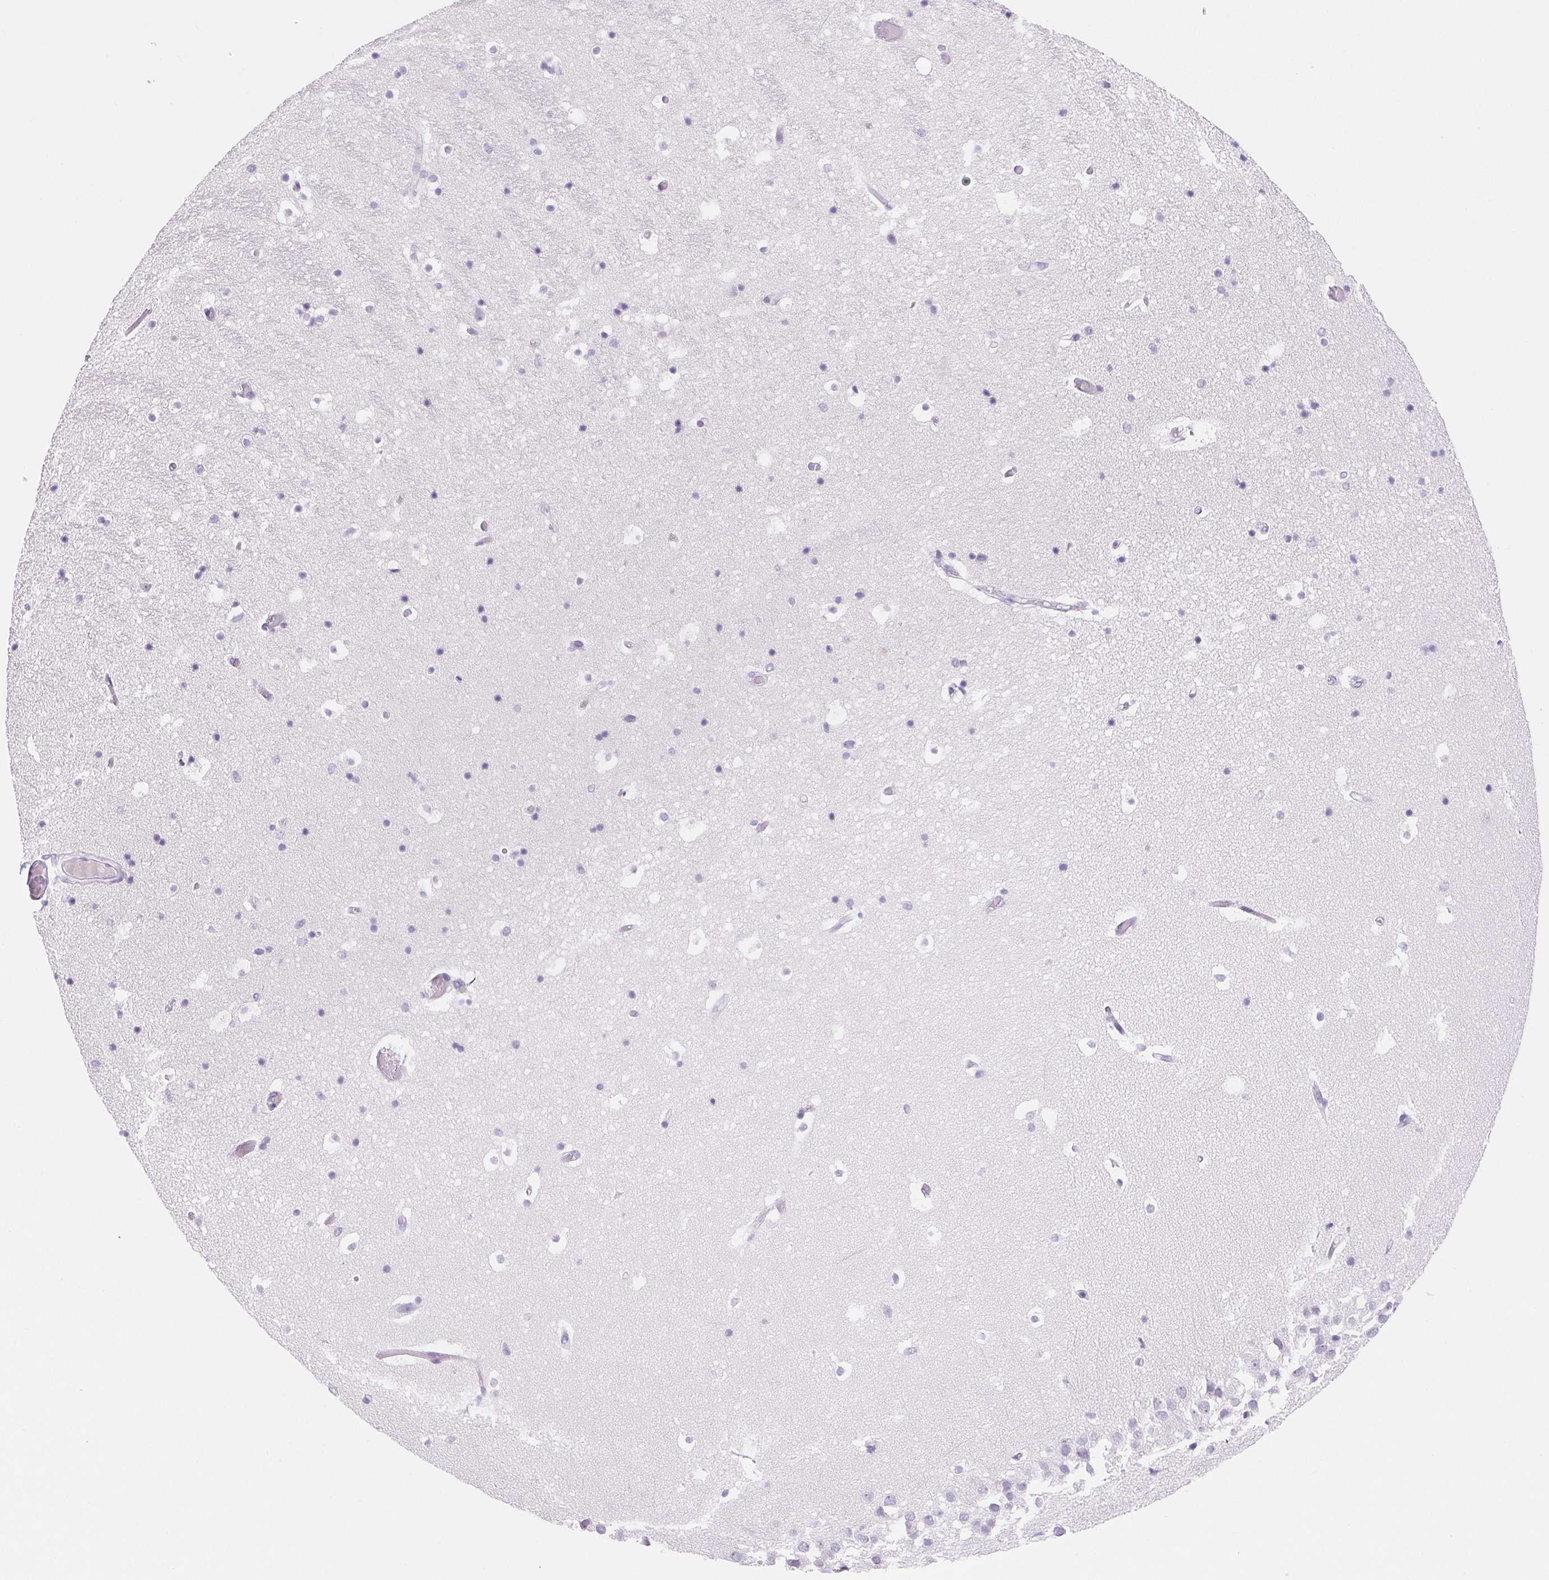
{"staining": {"intensity": "negative", "quantity": "none", "location": "none"}, "tissue": "hippocampus", "cell_type": "Glial cells", "image_type": "normal", "snomed": [{"axis": "morphology", "description": "Normal tissue, NOS"}, {"axis": "topography", "description": "Hippocampus"}], "caption": "Hippocampus was stained to show a protein in brown. There is no significant expression in glial cells. The staining is performed using DAB (3,3'-diaminobenzidine) brown chromogen with nuclei counter-stained in using hematoxylin.", "gene": "ASGR2", "patient": {"sex": "male", "age": 26}}